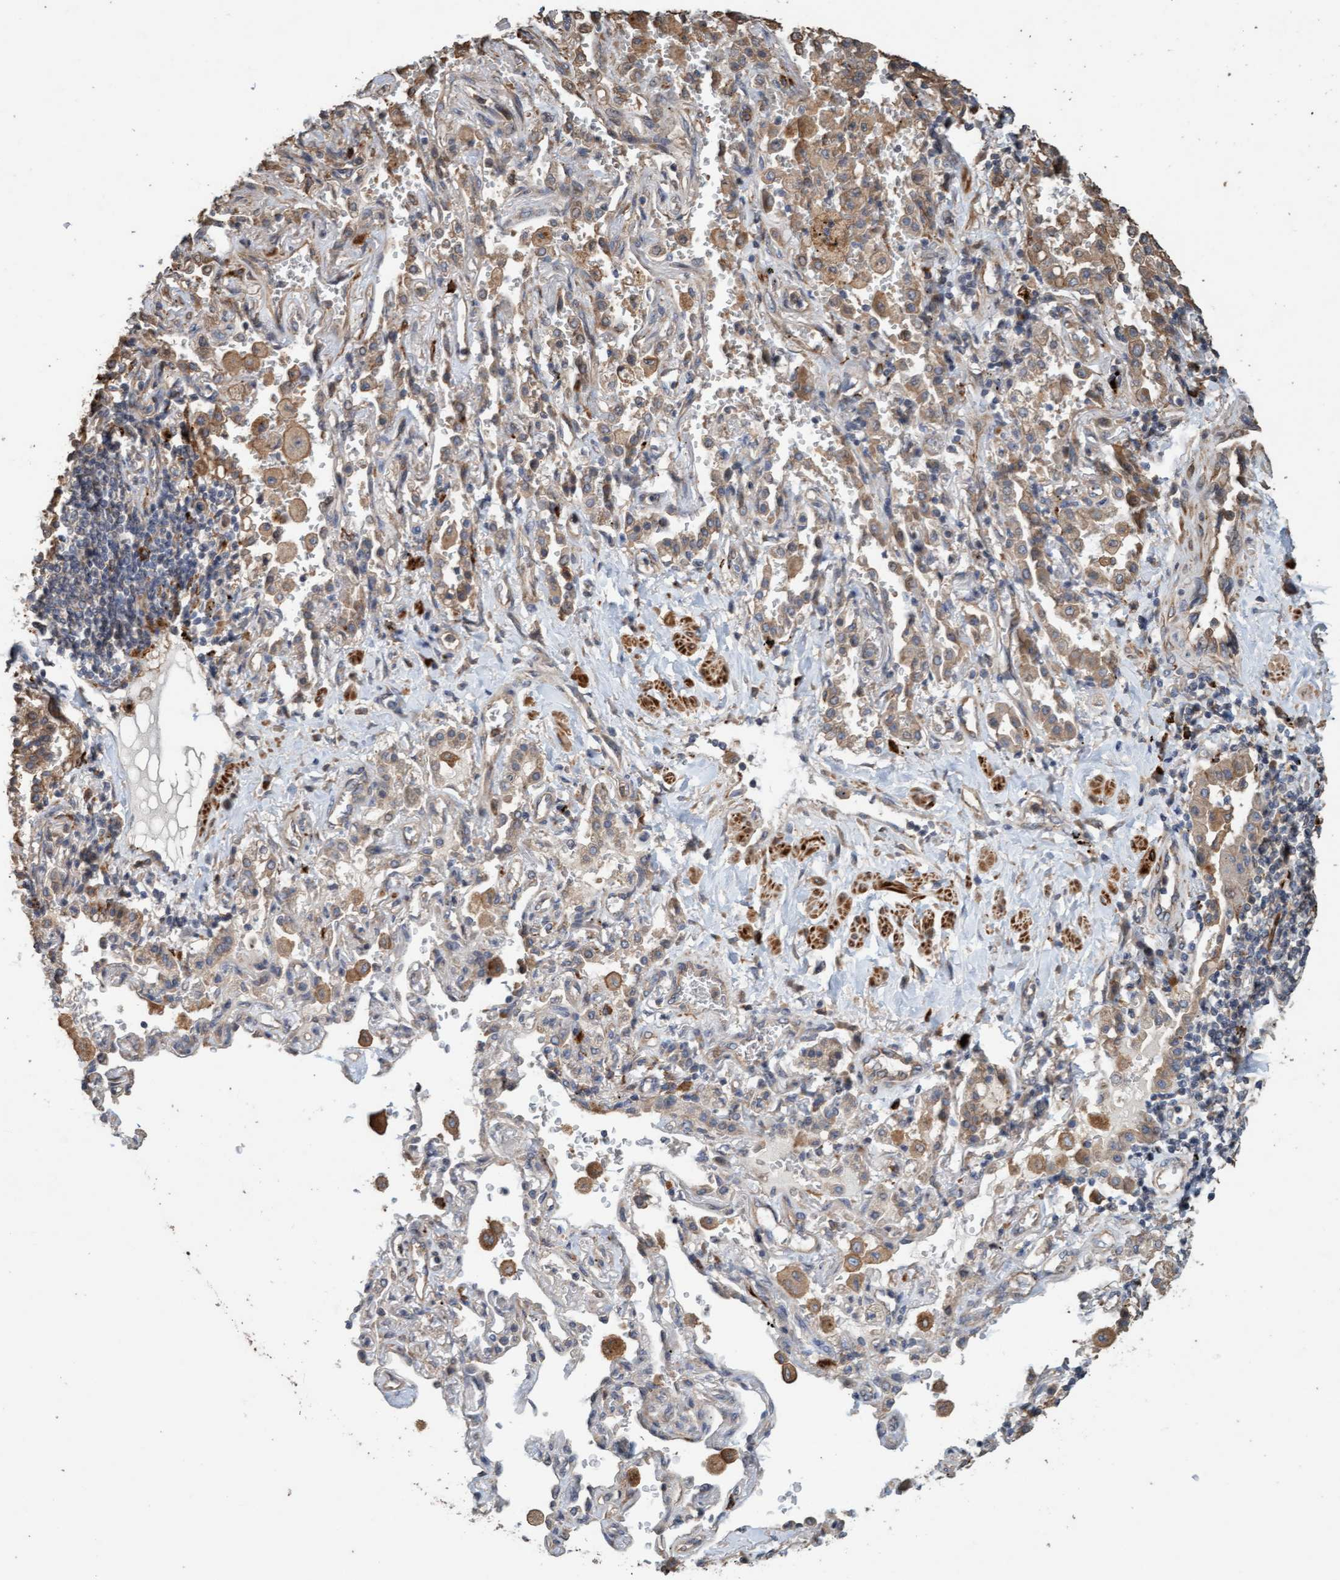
{"staining": {"intensity": "weak", "quantity": "<25%", "location": "cytoplasmic/membranous"}, "tissue": "lung cancer", "cell_type": "Tumor cells", "image_type": "cancer", "snomed": [{"axis": "morphology", "description": "Adenocarcinoma, NOS"}, {"axis": "topography", "description": "Lung"}], "caption": "Human lung adenocarcinoma stained for a protein using immunohistochemistry reveals no staining in tumor cells.", "gene": "LONRF1", "patient": {"sex": "female", "age": 65}}